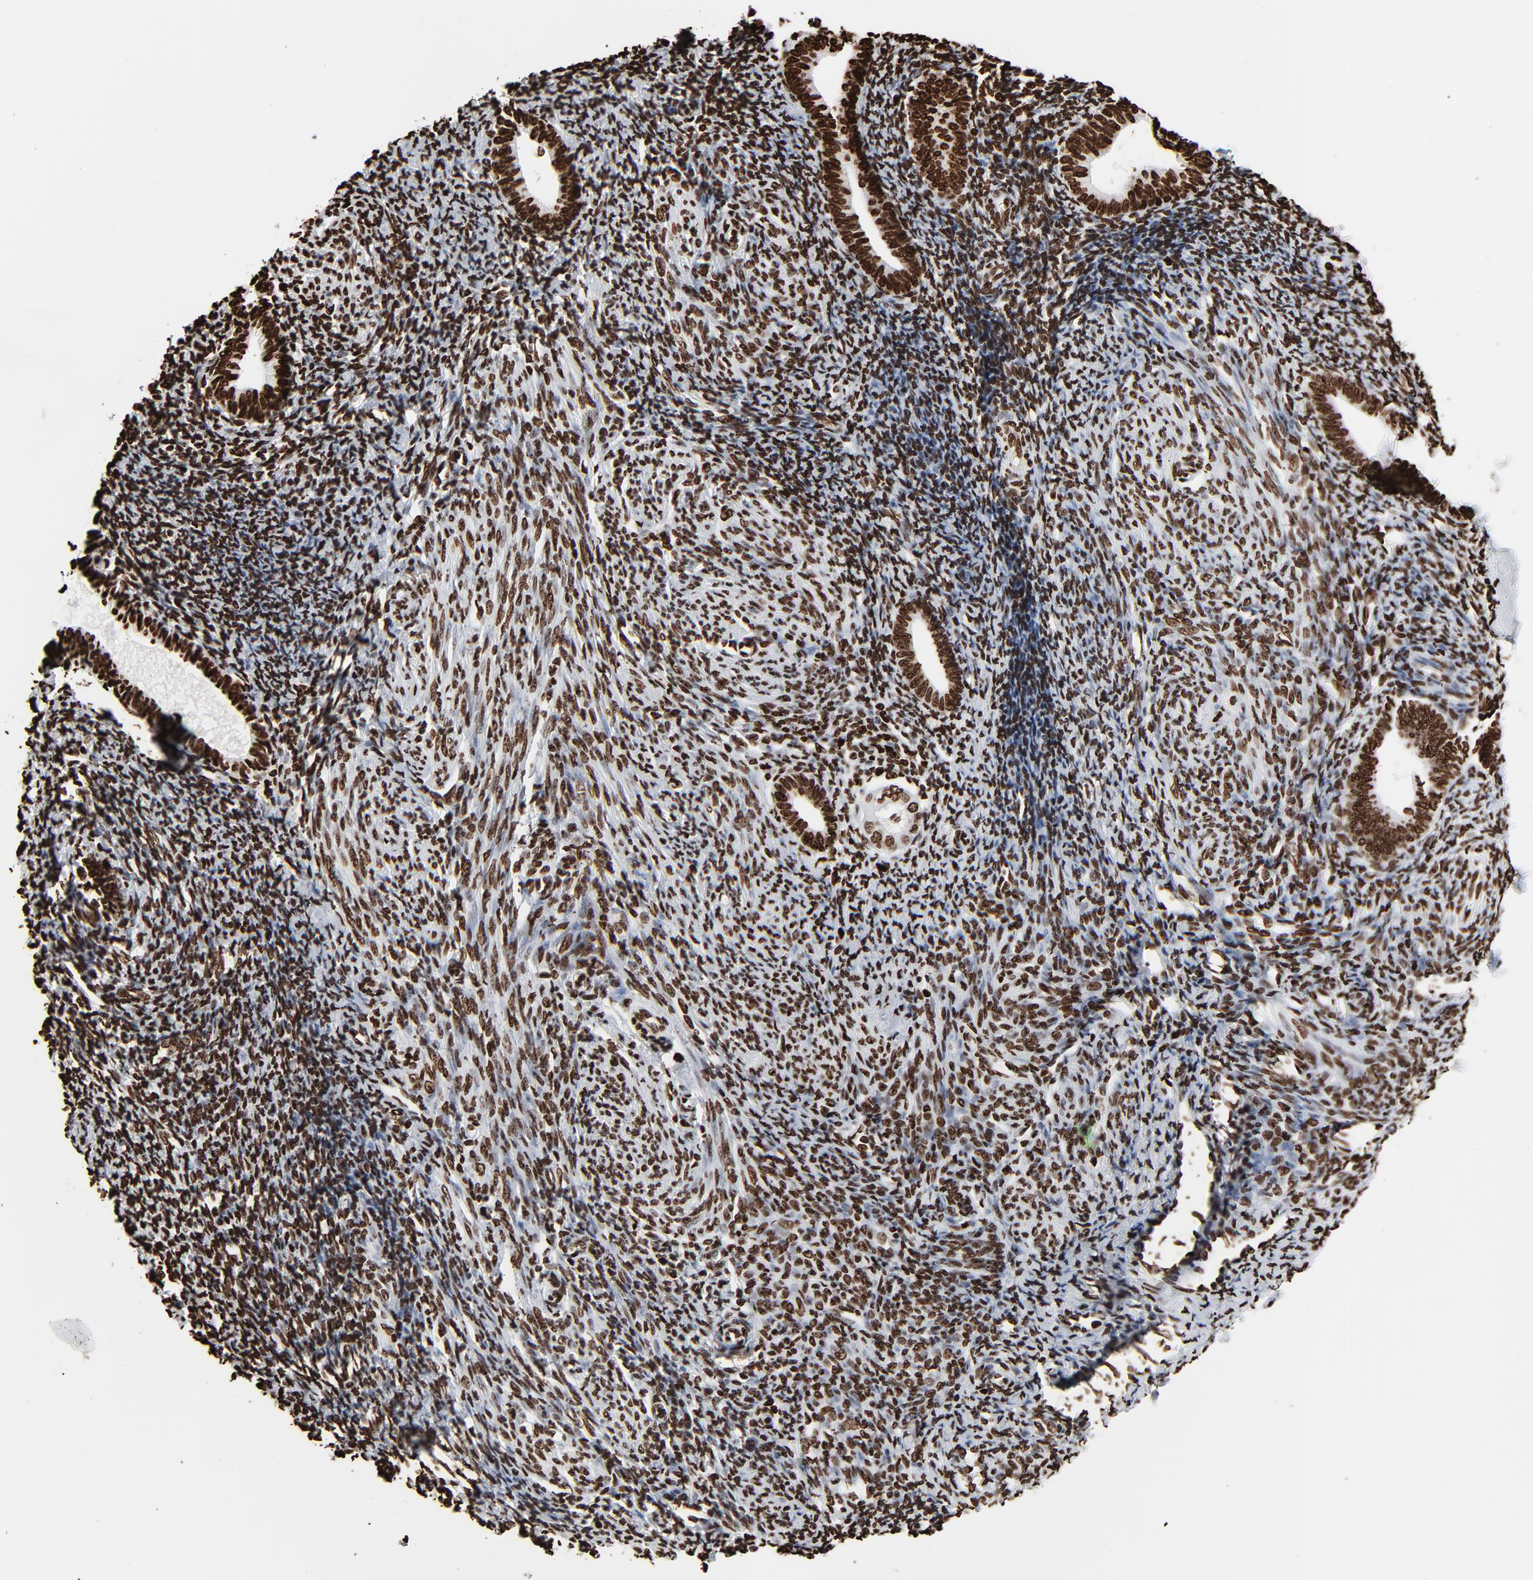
{"staining": {"intensity": "strong", "quantity": ">75%", "location": "nuclear"}, "tissue": "endometrium", "cell_type": "Cells in endometrial stroma", "image_type": "normal", "snomed": [{"axis": "morphology", "description": "Normal tissue, NOS"}, {"axis": "topography", "description": "Endometrium"}], "caption": "Unremarkable endometrium was stained to show a protein in brown. There is high levels of strong nuclear expression in about >75% of cells in endometrial stroma. (brown staining indicates protein expression, while blue staining denotes nuclei).", "gene": "H3", "patient": {"sex": "female", "age": 57}}